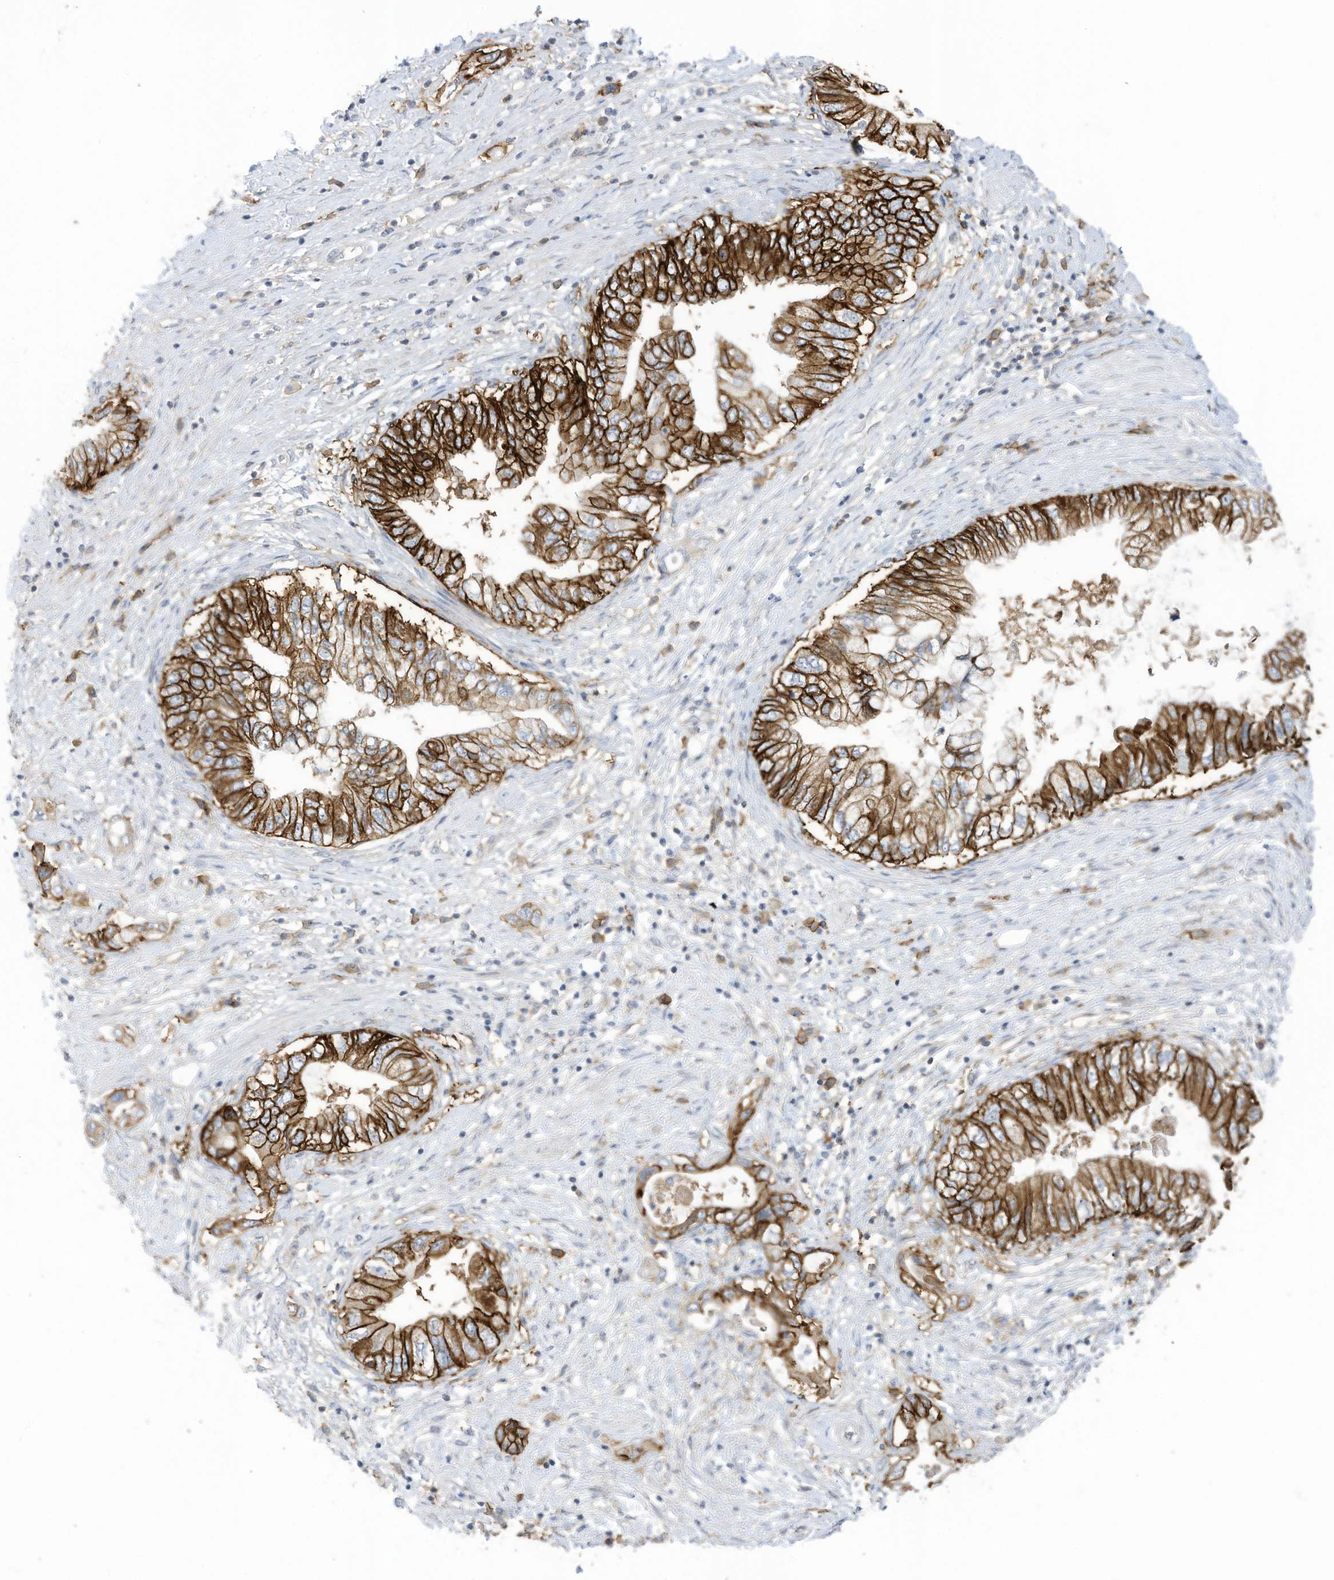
{"staining": {"intensity": "strong", "quantity": ">75%", "location": "cytoplasmic/membranous"}, "tissue": "pancreatic cancer", "cell_type": "Tumor cells", "image_type": "cancer", "snomed": [{"axis": "morphology", "description": "Adenocarcinoma, NOS"}, {"axis": "topography", "description": "Pancreas"}], "caption": "The immunohistochemical stain highlights strong cytoplasmic/membranous staining in tumor cells of pancreatic cancer (adenocarcinoma) tissue. Nuclei are stained in blue.", "gene": "SLC1A5", "patient": {"sex": "female", "age": 73}}